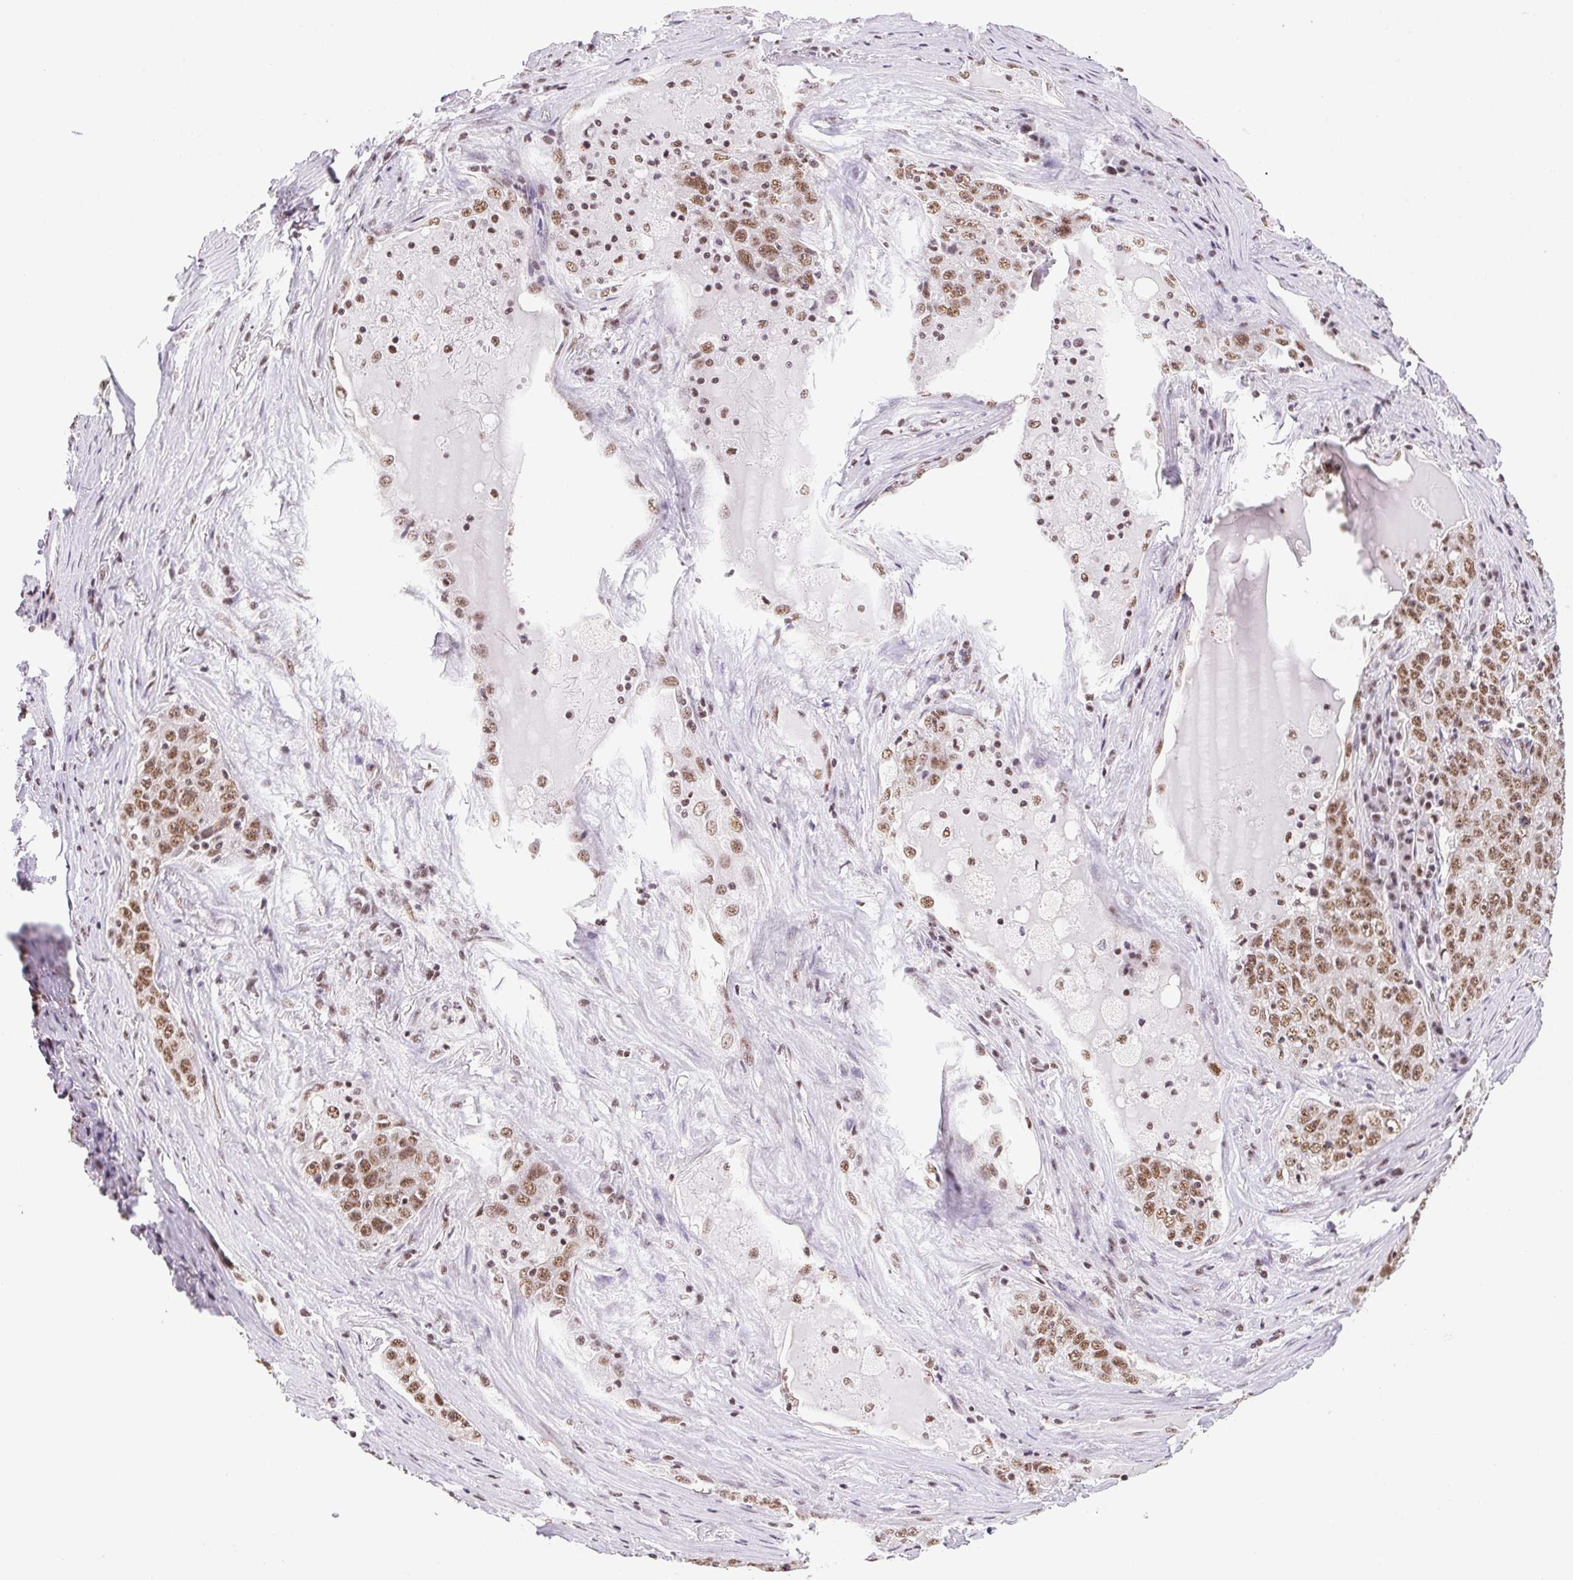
{"staining": {"intensity": "moderate", "quantity": ">75%", "location": "nuclear"}, "tissue": "lung cancer", "cell_type": "Tumor cells", "image_type": "cancer", "snomed": [{"axis": "morphology", "description": "Normal morphology"}, {"axis": "morphology", "description": "Adenocarcinoma, NOS"}, {"axis": "topography", "description": "Lymph node"}, {"axis": "topography", "description": "Lung"}], "caption": "Immunohistochemical staining of human lung cancer (adenocarcinoma) displays moderate nuclear protein expression in about >75% of tumor cells.", "gene": "IK", "patient": {"sex": "female", "age": 57}}